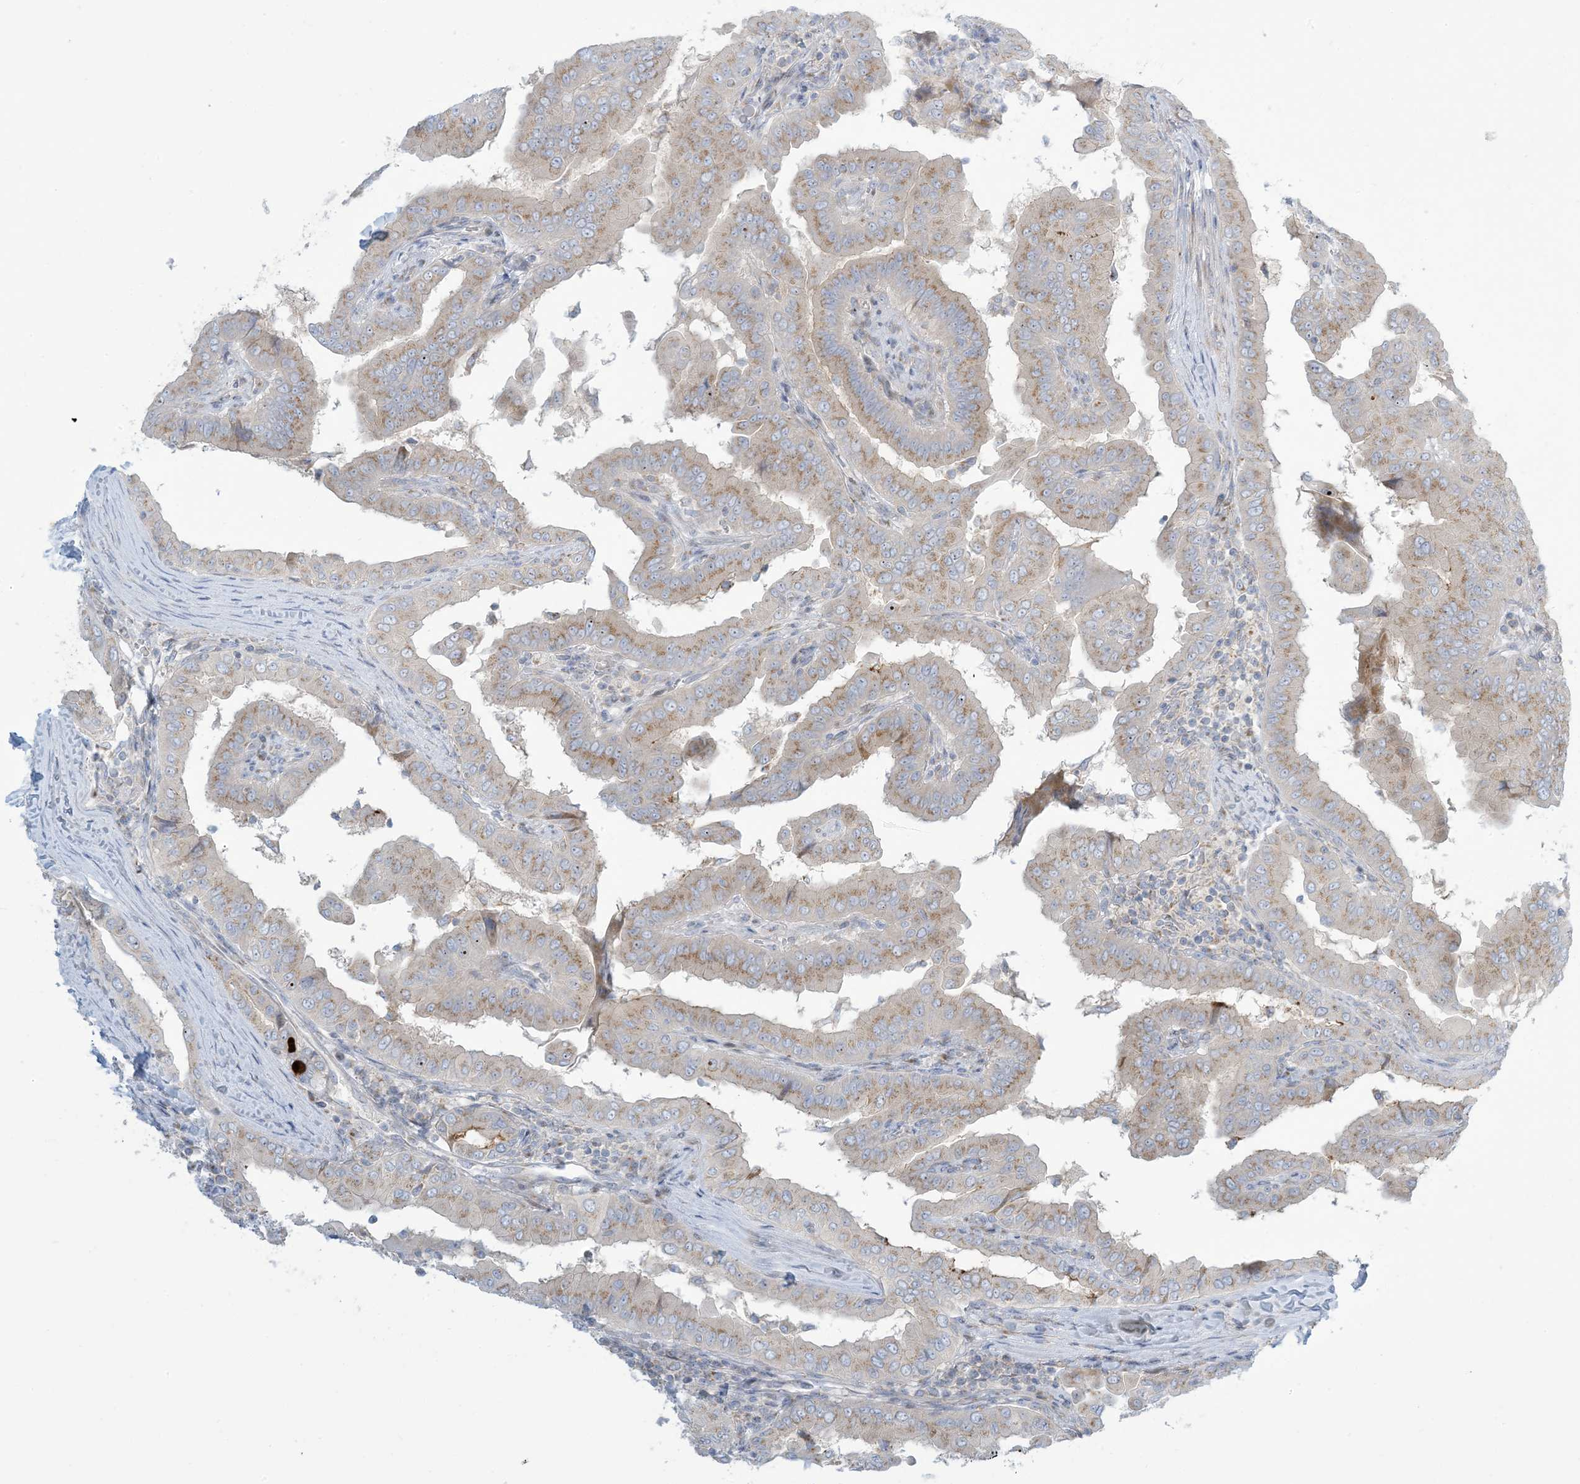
{"staining": {"intensity": "moderate", "quantity": "25%-75%", "location": "cytoplasmic/membranous"}, "tissue": "thyroid cancer", "cell_type": "Tumor cells", "image_type": "cancer", "snomed": [{"axis": "morphology", "description": "Papillary adenocarcinoma, NOS"}, {"axis": "topography", "description": "Thyroid gland"}], "caption": "Thyroid papillary adenocarcinoma stained with DAB IHC demonstrates medium levels of moderate cytoplasmic/membranous positivity in approximately 25%-75% of tumor cells. (Stains: DAB (3,3'-diaminobenzidine) in brown, nuclei in blue, Microscopy: brightfield microscopy at high magnification).", "gene": "AFTPH", "patient": {"sex": "male", "age": 33}}